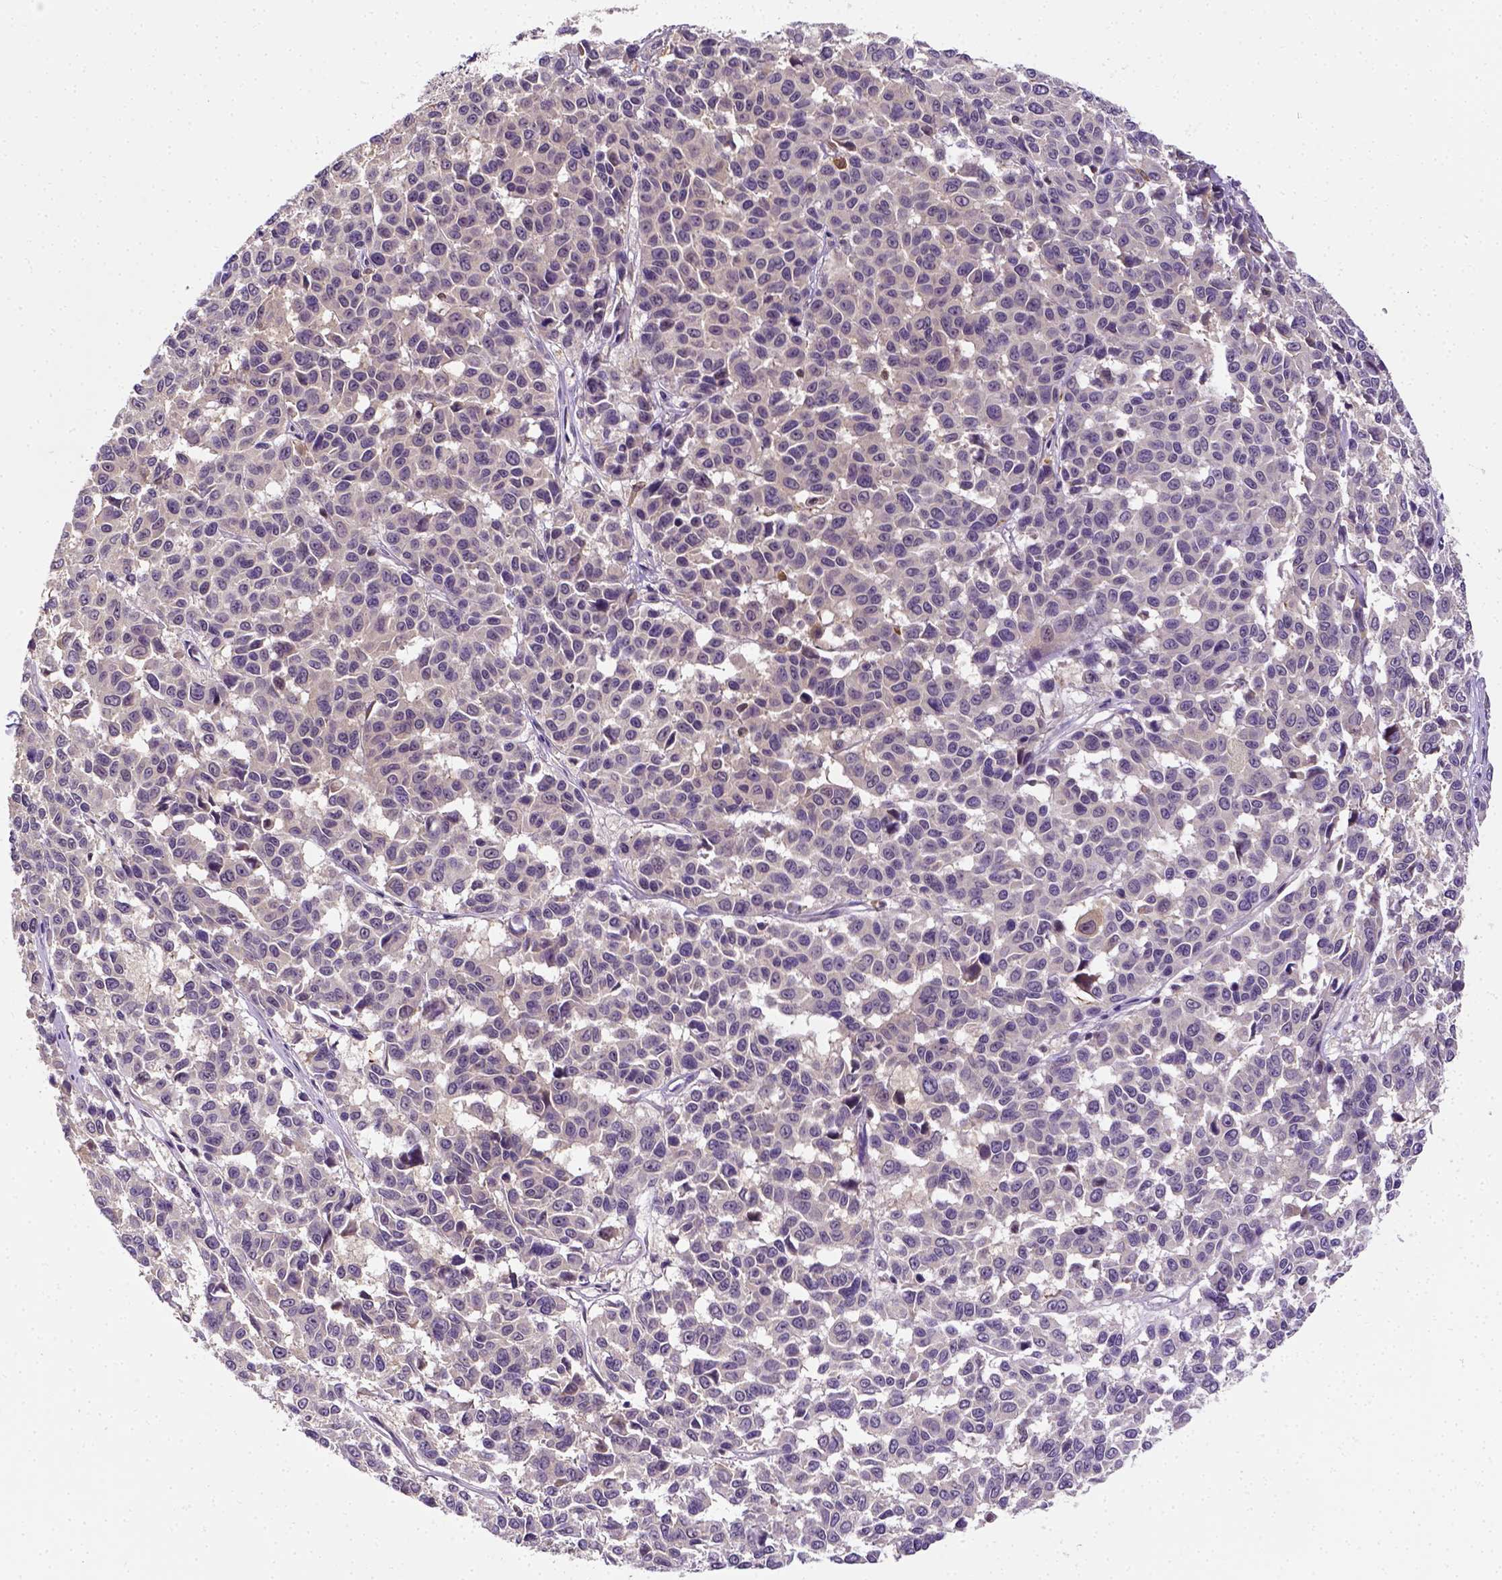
{"staining": {"intensity": "negative", "quantity": "none", "location": "none"}, "tissue": "melanoma", "cell_type": "Tumor cells", "image_type": "cancer", "snomed": [{"axis": "morphology", "description": "Malignant melanoma, NOS"}, {"axis": "topography", "description": "Skin"}], "caption": "Immunohistochemistry (IHC) micrograph of human malignant melanoma stained for a protein (brown), which demonstrates no staining in tumor cells.", "gene": "MATK", "patient": {"sex": "female", "age": 66}}